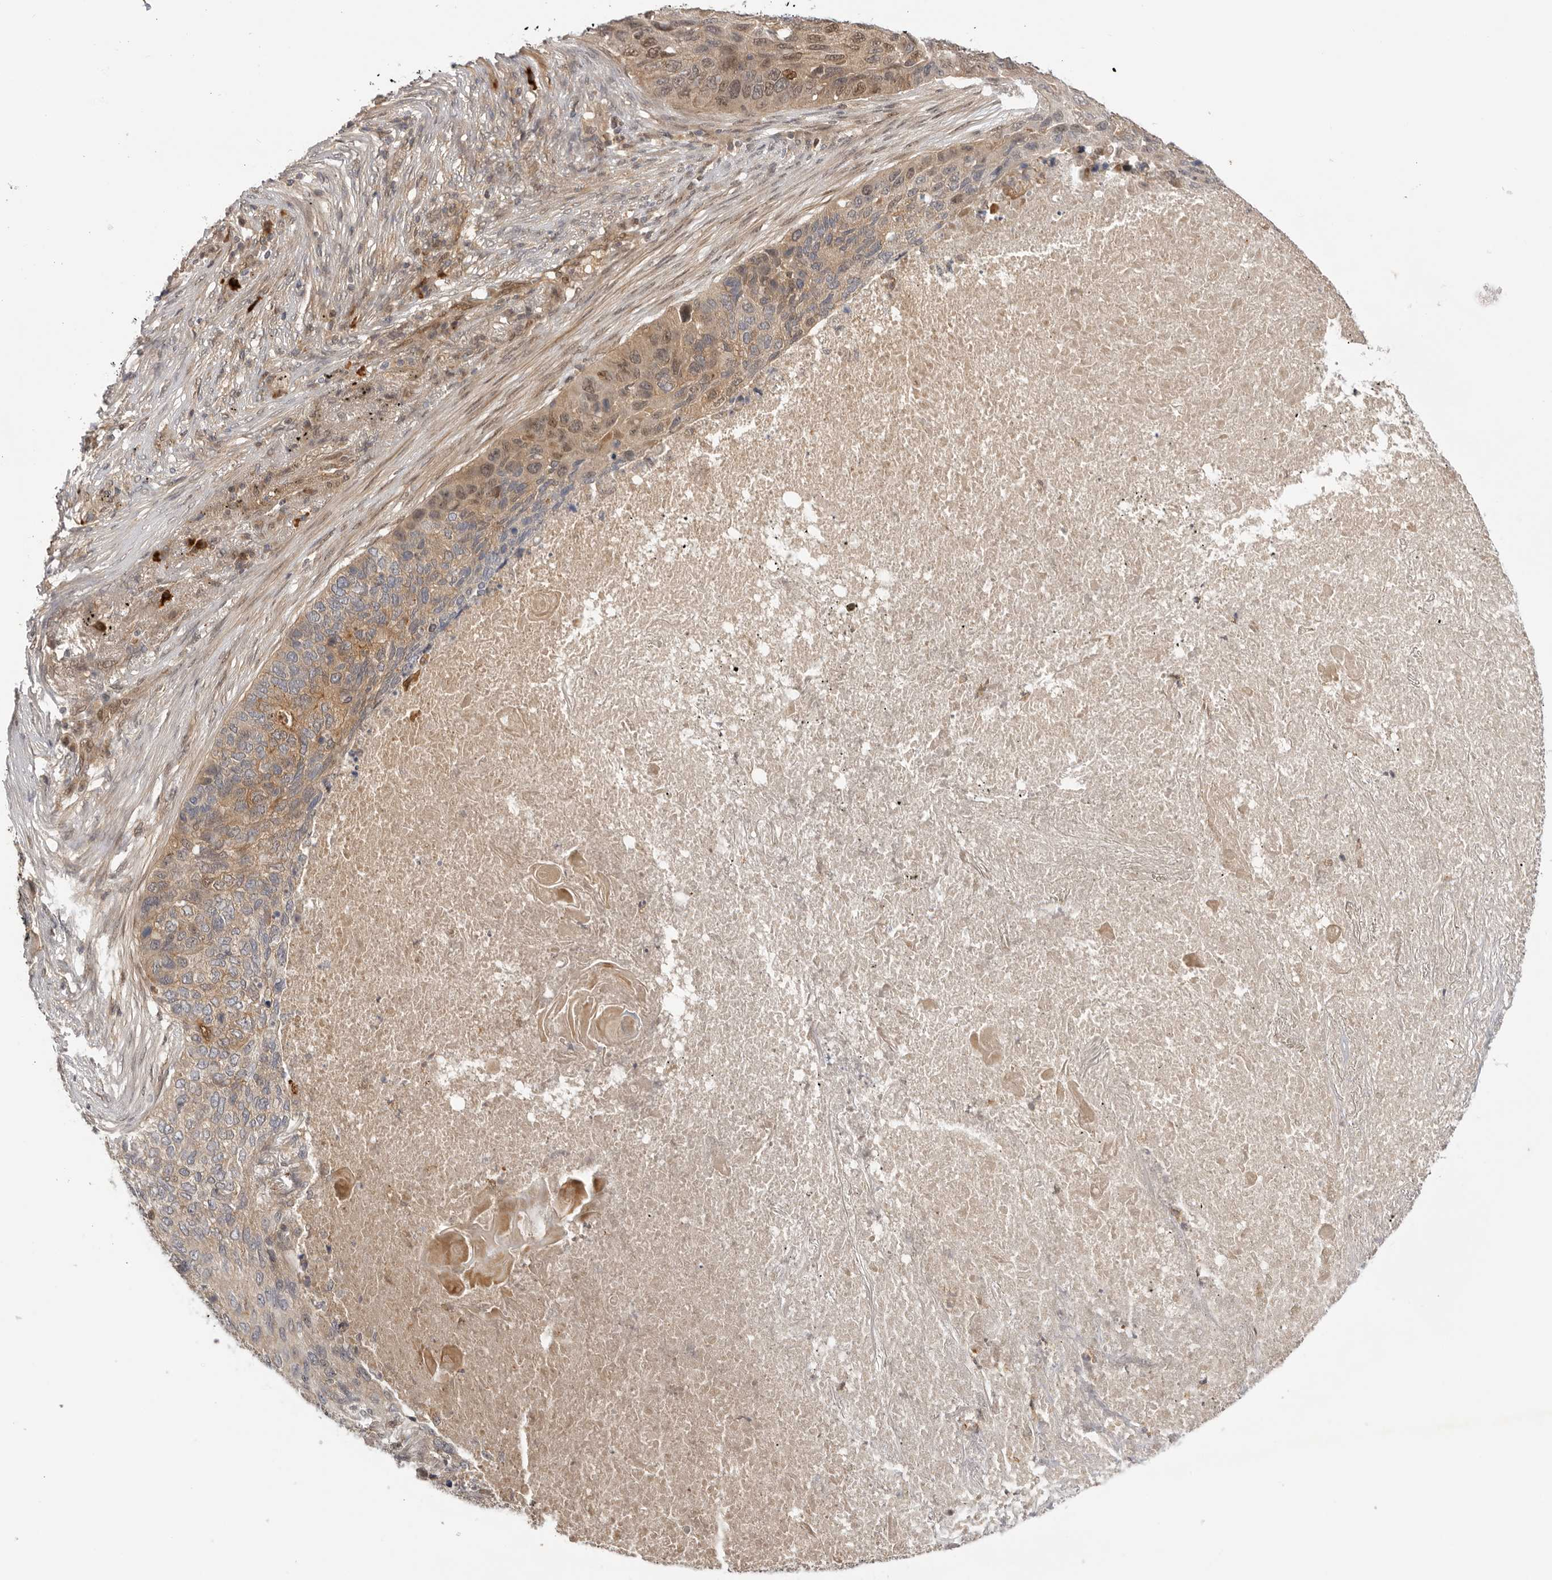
{"staining": {"intensity": "weak", "quantity": "<25%", "location": "cytoplasmic/membranous,nuclear"}, "tissue": "lung cancer", "cell_type": "Tumor cells", "image_type": "cancer", "snomed": [{"axis": "morphology", "description": "Squamous cell carcinoma, NOS"}, {"axis": "topography", "description": "Lung"}], "caption": "Image shows no significant protein positivity in tumor cells of lung cancer (squamous cell carcinoma). (Immunohistochemistry (ihc), brightfield microscopy, high magnification).", "gene": "DCAF8", "patient": {"sex": "female", "age": 63}}